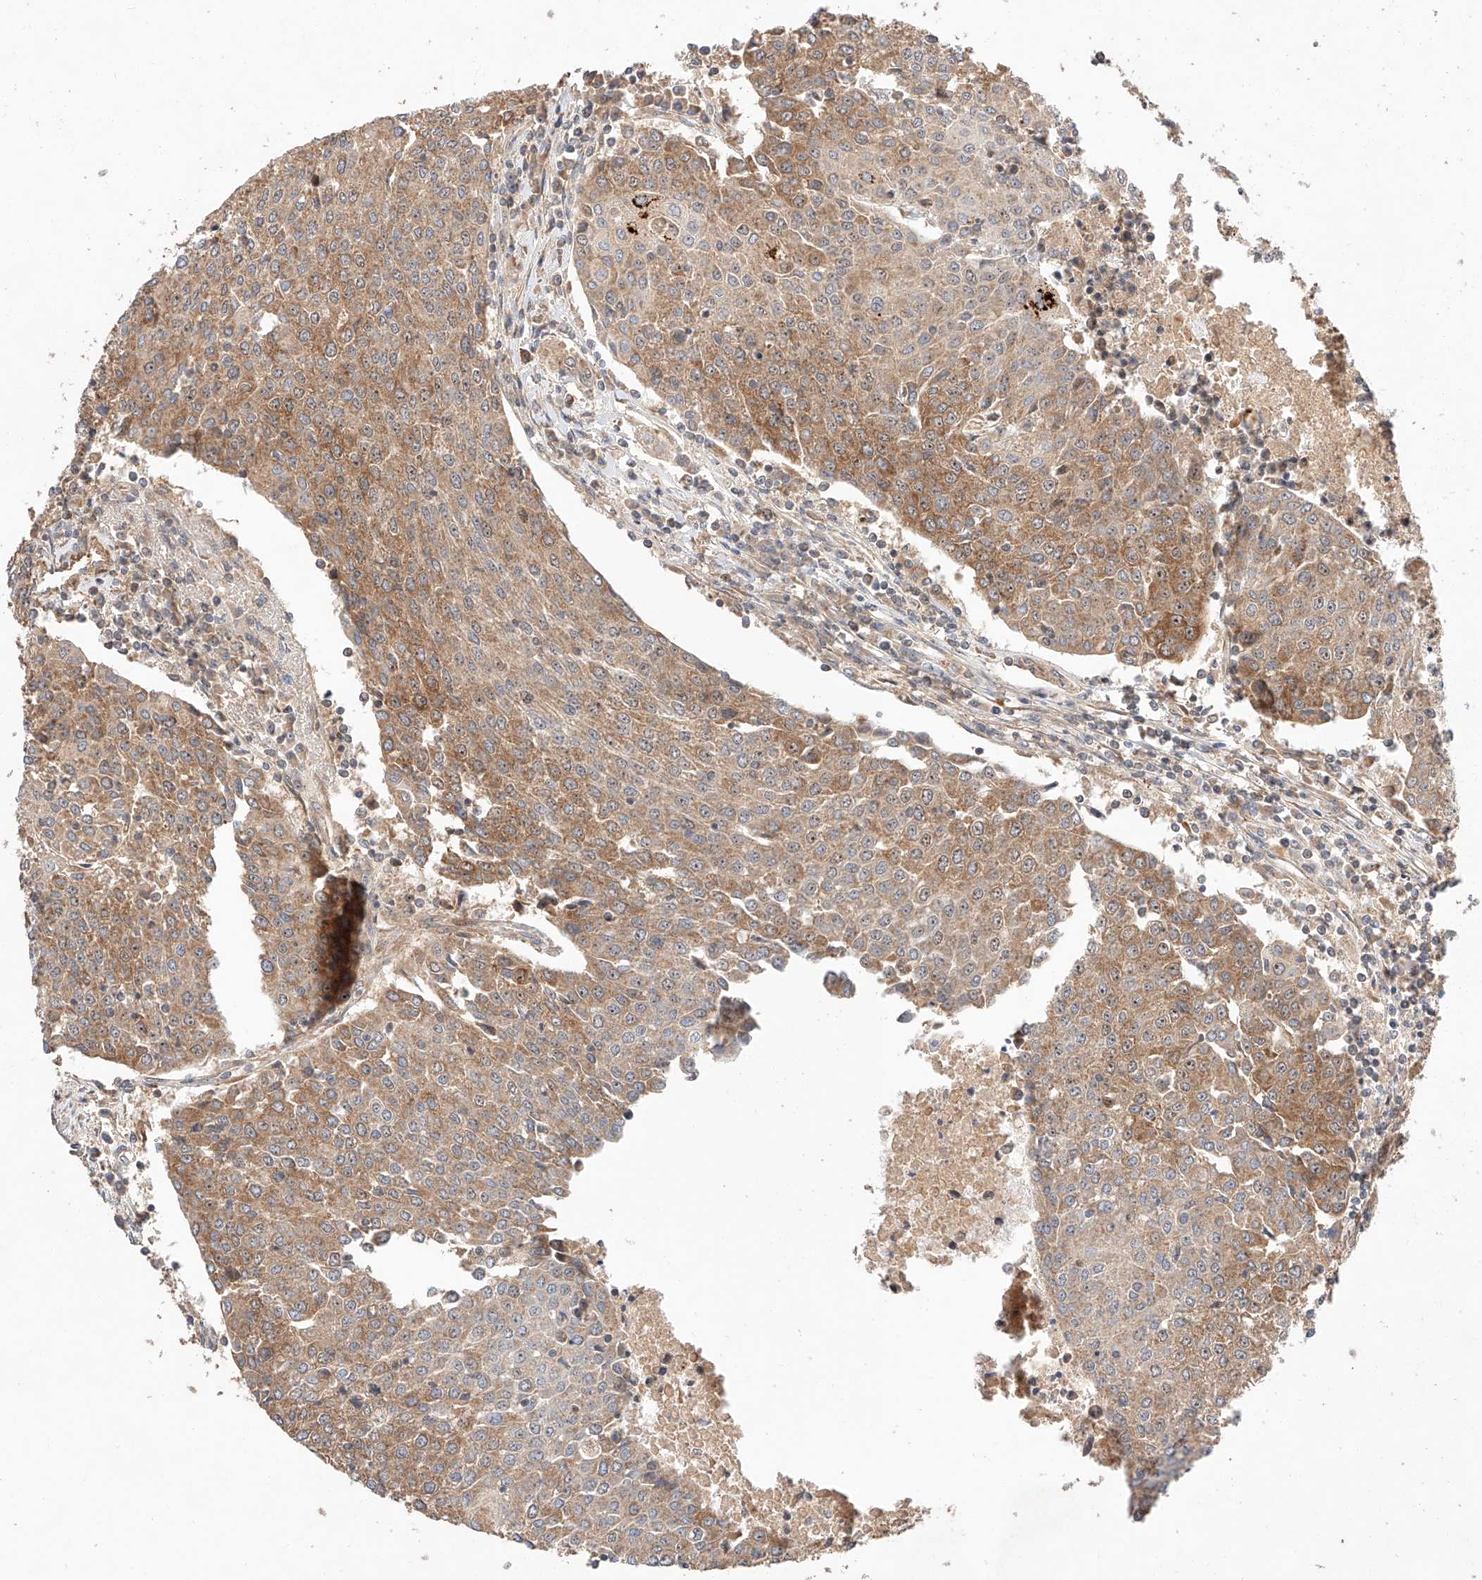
{"staining": {"intensity": "moderate", "quantity": ">75%", "location": "cytoplasmic/membranous"}, "tissue": "urothelial cancer", "cell_type": "Tumor cells", "image_type": "cancer", "snomed": [{"axis": "morphology", "description": "Urothelial carcinoma, High grade"}, {"axis": "topography", "description": "Urinary bladder"}], "caption": "Protein expression analysis of urothelial cancer shows moderate cytoplasmic/membranous positivity in about >75% of tumor cells.", "gene": "RAB23", "patient": {"sex": "female", "age": 85}}